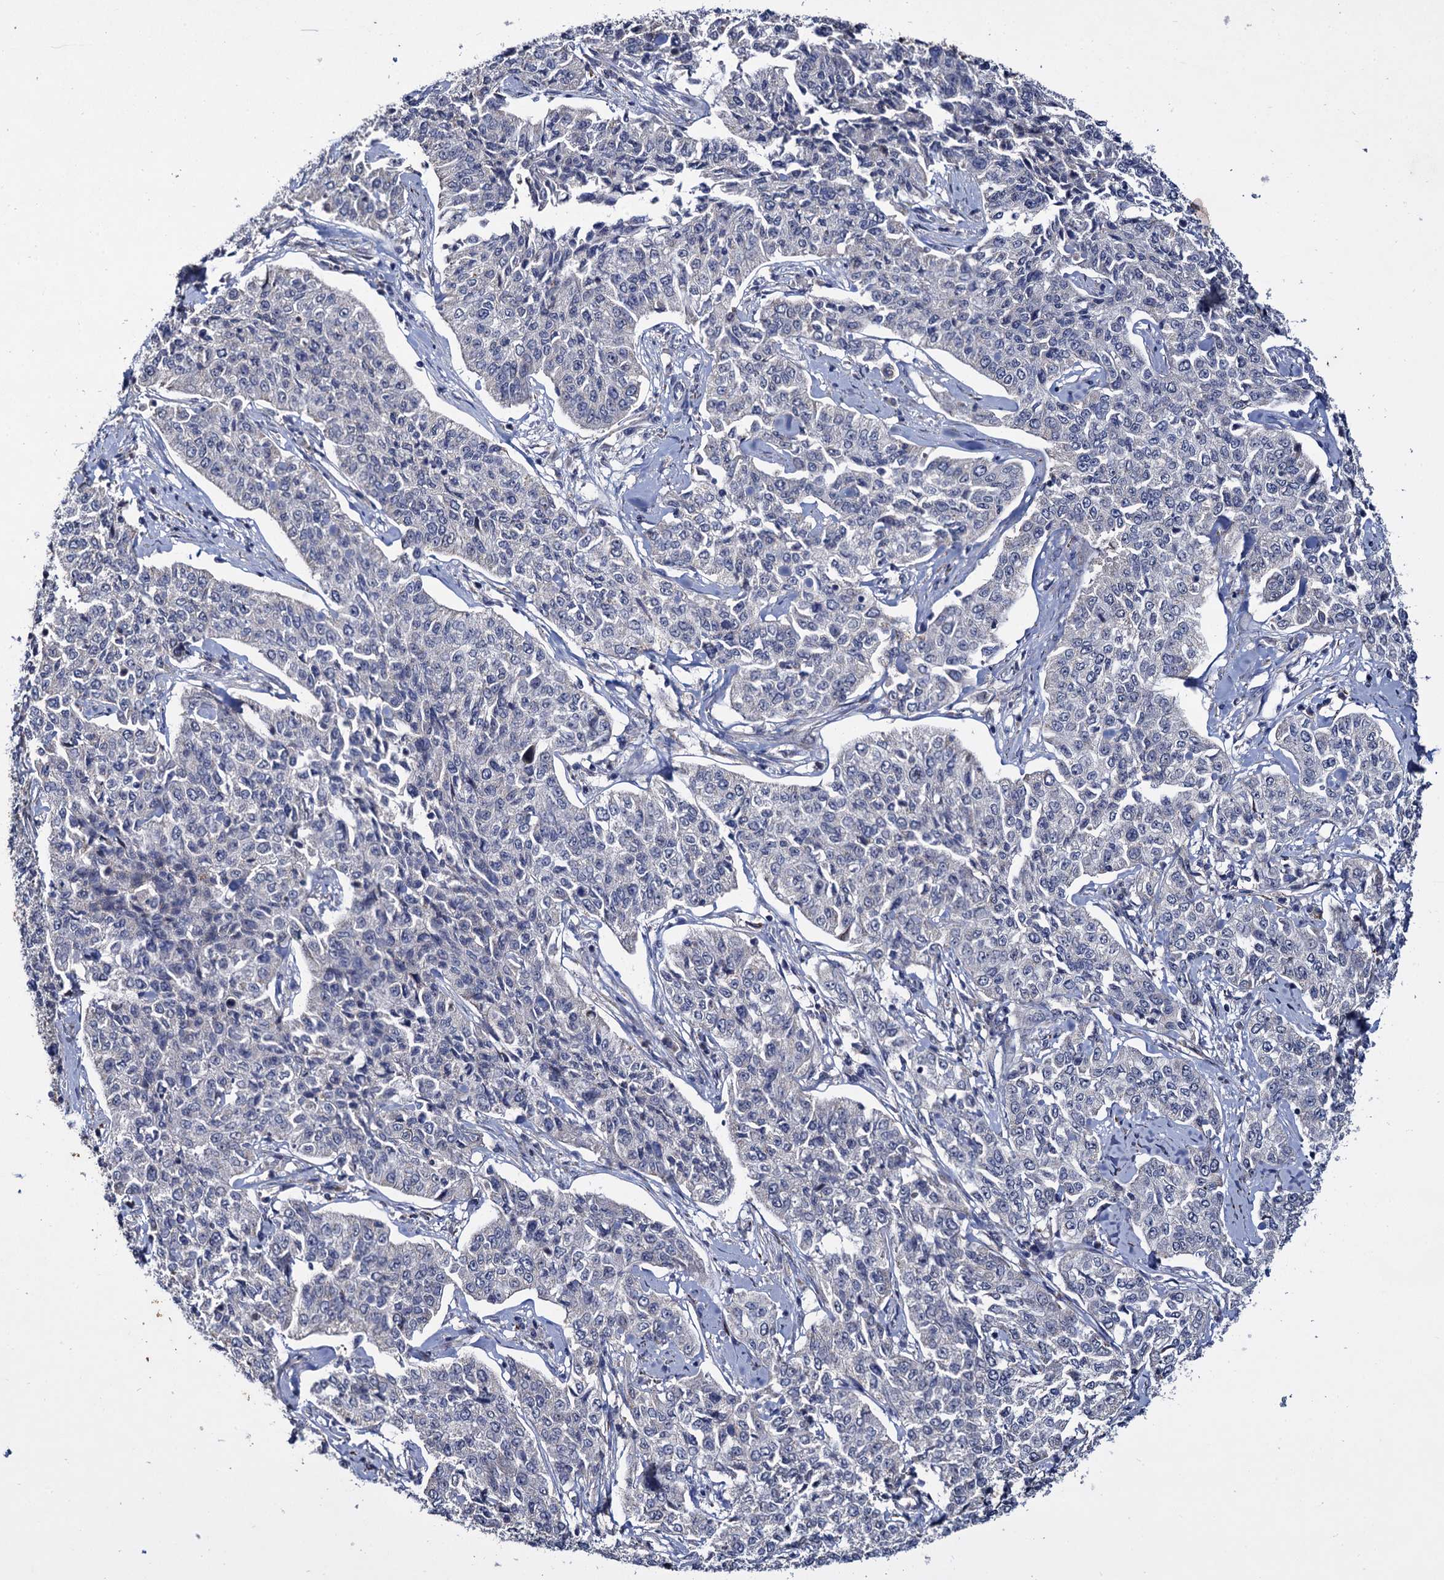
{"staining": {"intensity": "negative", "quantity": "none", "location": "none"}, "tissue": "cervical cancer", "cell_type": "Tumor cells", "image_type": "cancer", "snomed": [{"axis": "morphology", "description": "Squamous cell carcinoma, NOS"}, {"axis": "topography", "description": "Cervix"}], "caption": "Immunohistochemistry micrograph of squamous cell carcinoma (cervical) stained for a protein (brown), which reveals no positivity in tumor cells. (Brightfield microscopy of DAB (3,3'-diaminobenzidine) immunohistochemistry at high magnification).", "gene": "RPUSD4", "patient": {"sex": "female", "age": 35}}